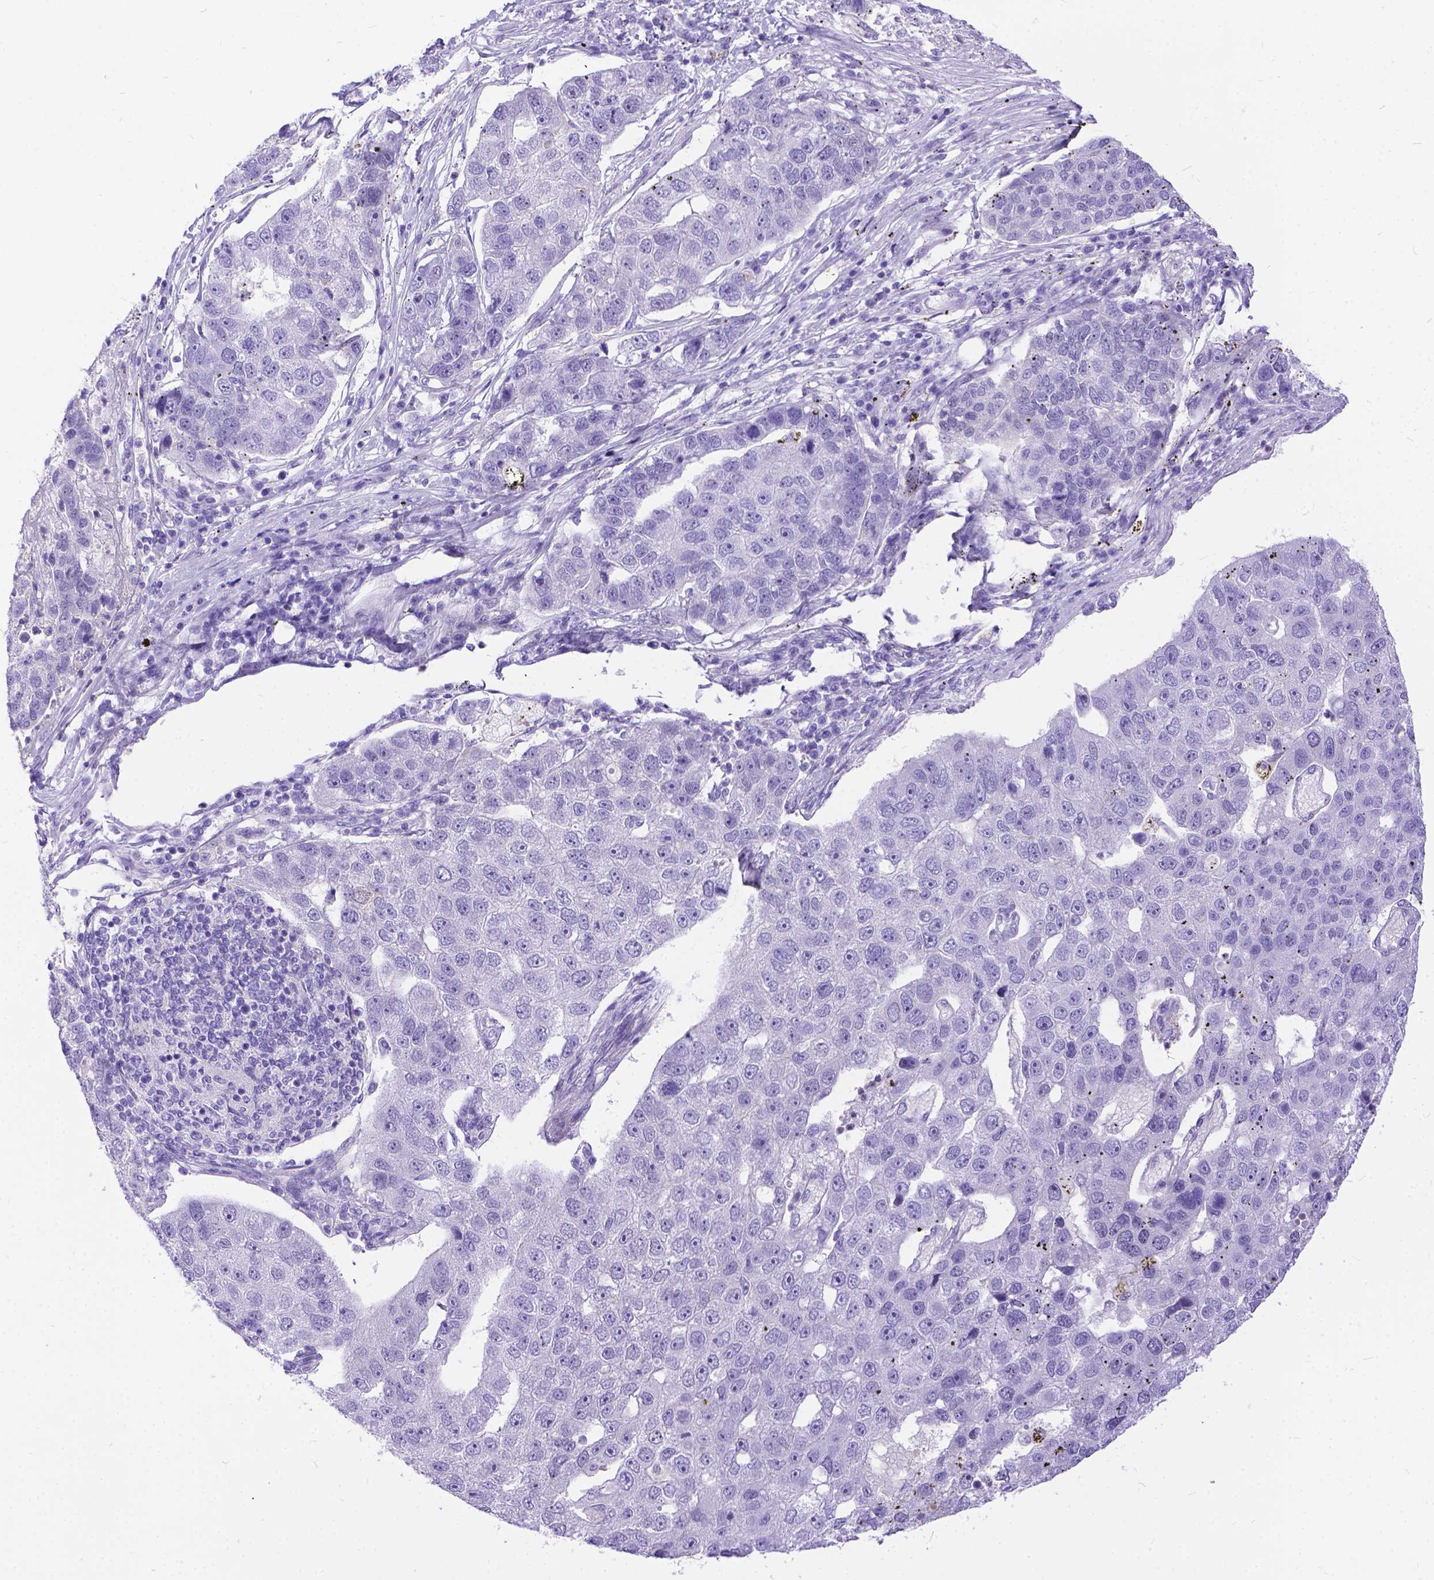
{"staining": {"intensity": "negative", "quantity": "none", "location": "none"}, "tissue": "pancreatic cancer", "cell_type": "Tumor cells", "image_type": "cancer", "snomed": [{"axis": "morphology", "description": "Adenocarcinoma, NOS"}, {"axis": "topography", "description": "Pancreas"}], "caption": "This is an immunohistochemistry (IHC) micrograph of human pancreatic adenocarcinoma. There is no positivity in tumor cells.", "gene": "TMEM169", "patient": {"sex": "female", "age": 61}}